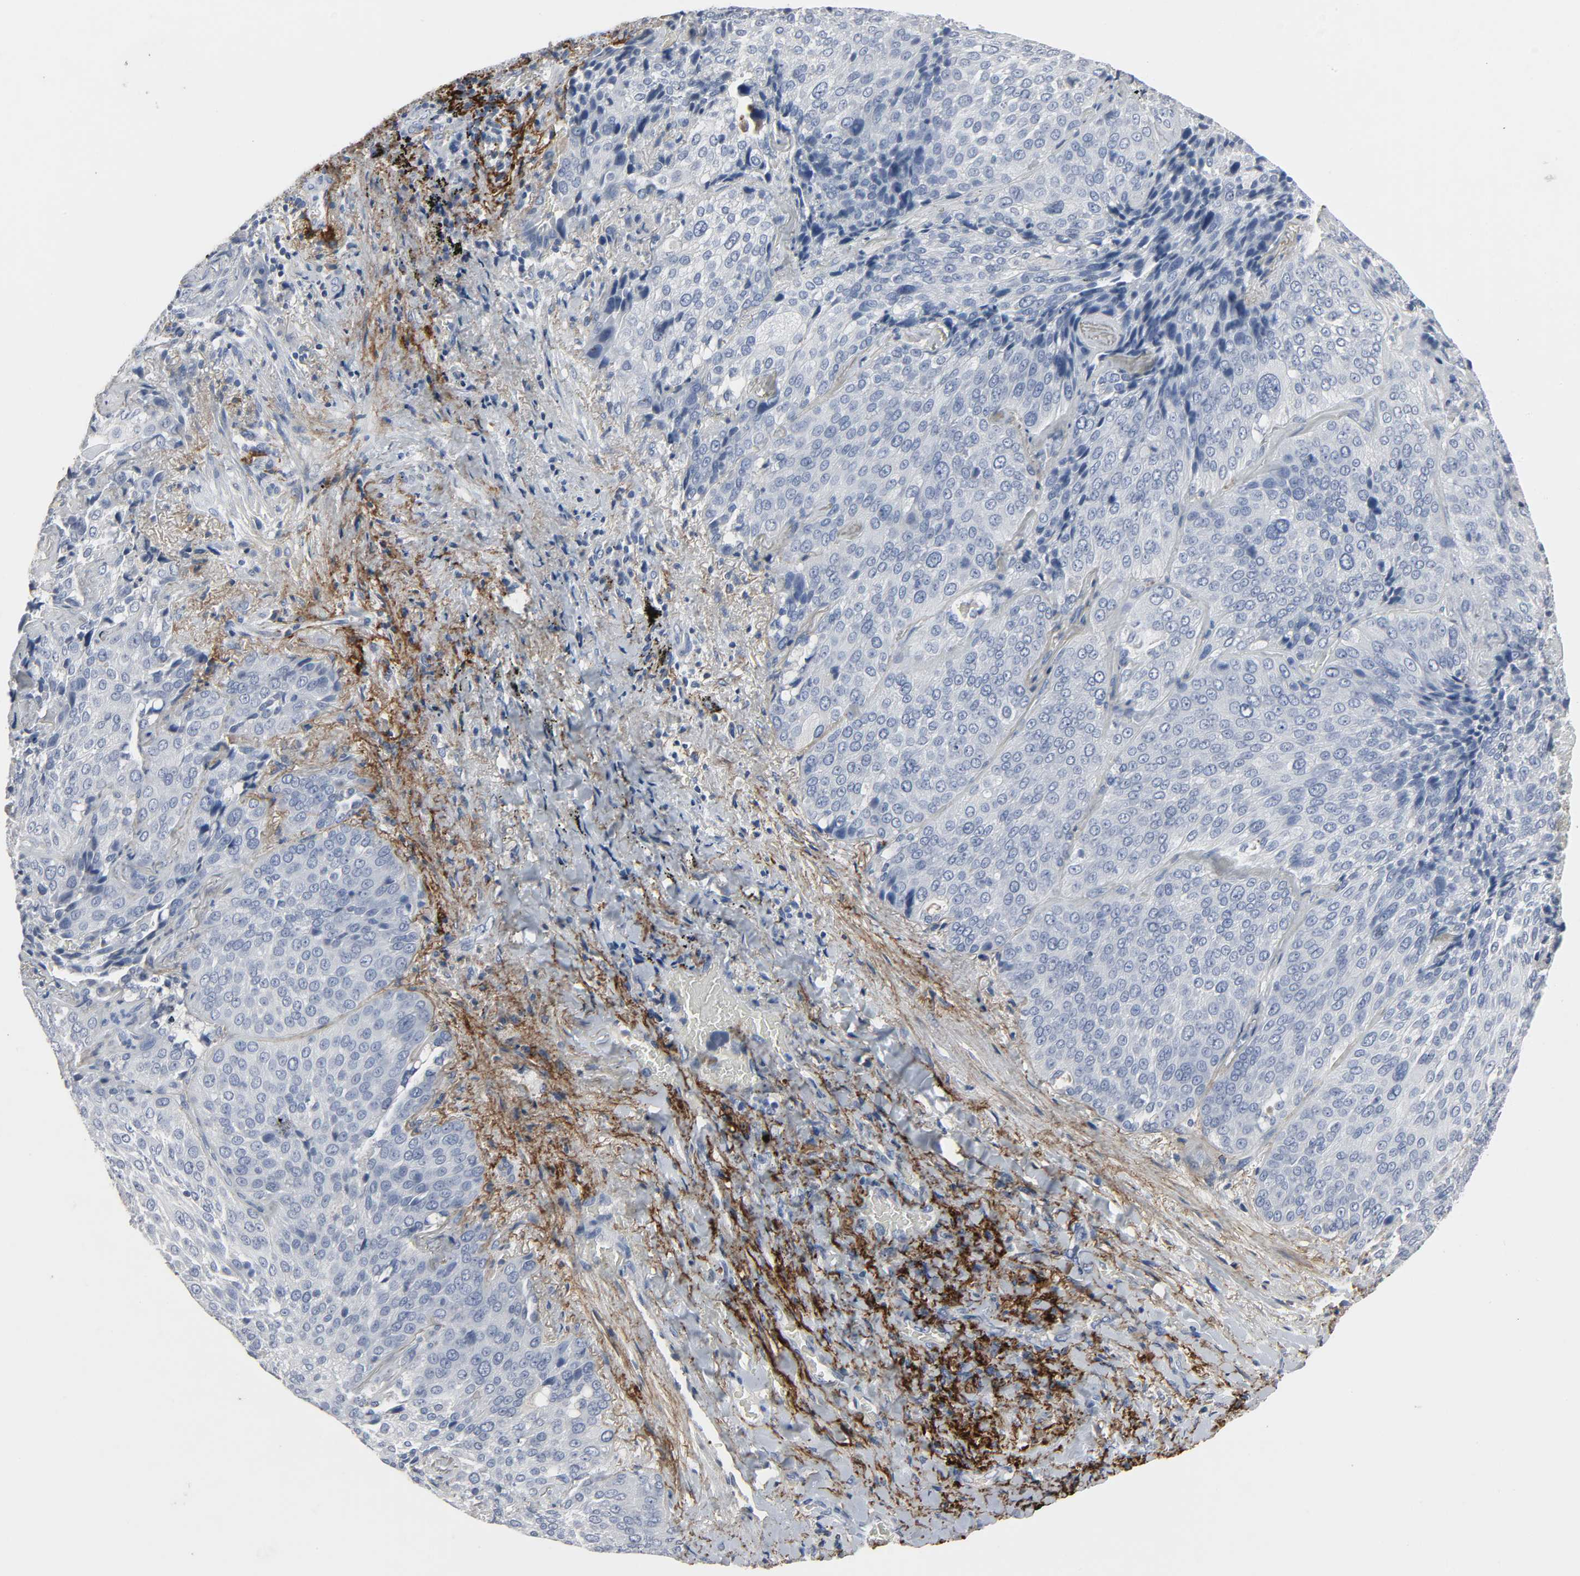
{"staining": {"intensity": "negative", "quantity": "none", "location": "none"}, "tissue": "lung cancer", "cell_type": "Tumor cells", "image_type": "cancer", "snomed": [{"axis": "morphology", "description": "Squamous cell carcinoma, NOS"}, {"axis": "topography", "description": "Lung"}], "caption": "Immunohistochemical staining of squamous cell carcinoma (lung) exhibits no significant positivity in tumor cells.", "gene": "FBLN5", "patient": {"sex": "male", "age": 54}}